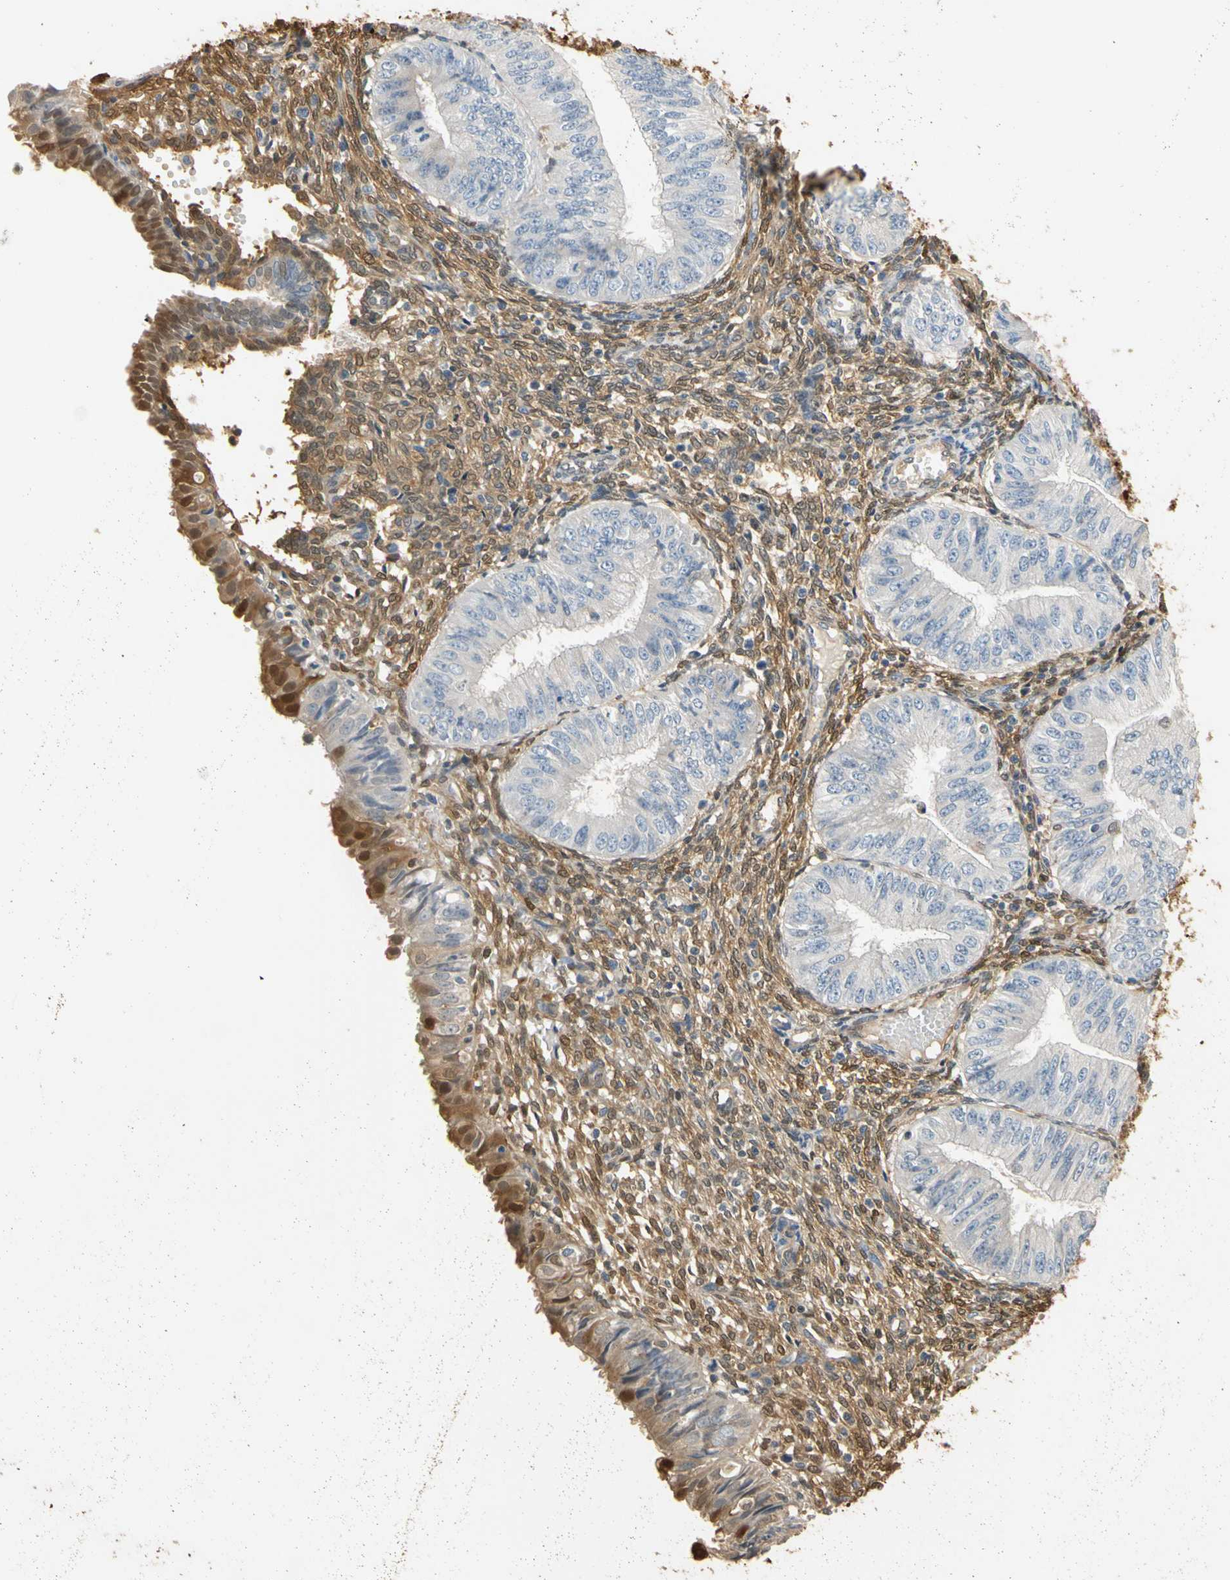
{"staining": {"intensity": "negative", "quantity": "none", "location": "none"}, "tissue": "endometrial cancer", "cell_type": "Tumor cells", "image_type": "cancer", "snomed": [{"axis": "morphology", "description": "Normal tissue, NOS"}, {"axis": "morphology", "description": "Adenocarcinoma, NOS"}, {"axis": "topography", "description": "Endometrium"}], "caption": "Immunohistochemistry of endometrial adenocarcinoma demonstrates no positivity in tumor cells.", "gene": "S100A6", "patient": {"sex": "female", "age": 53}}